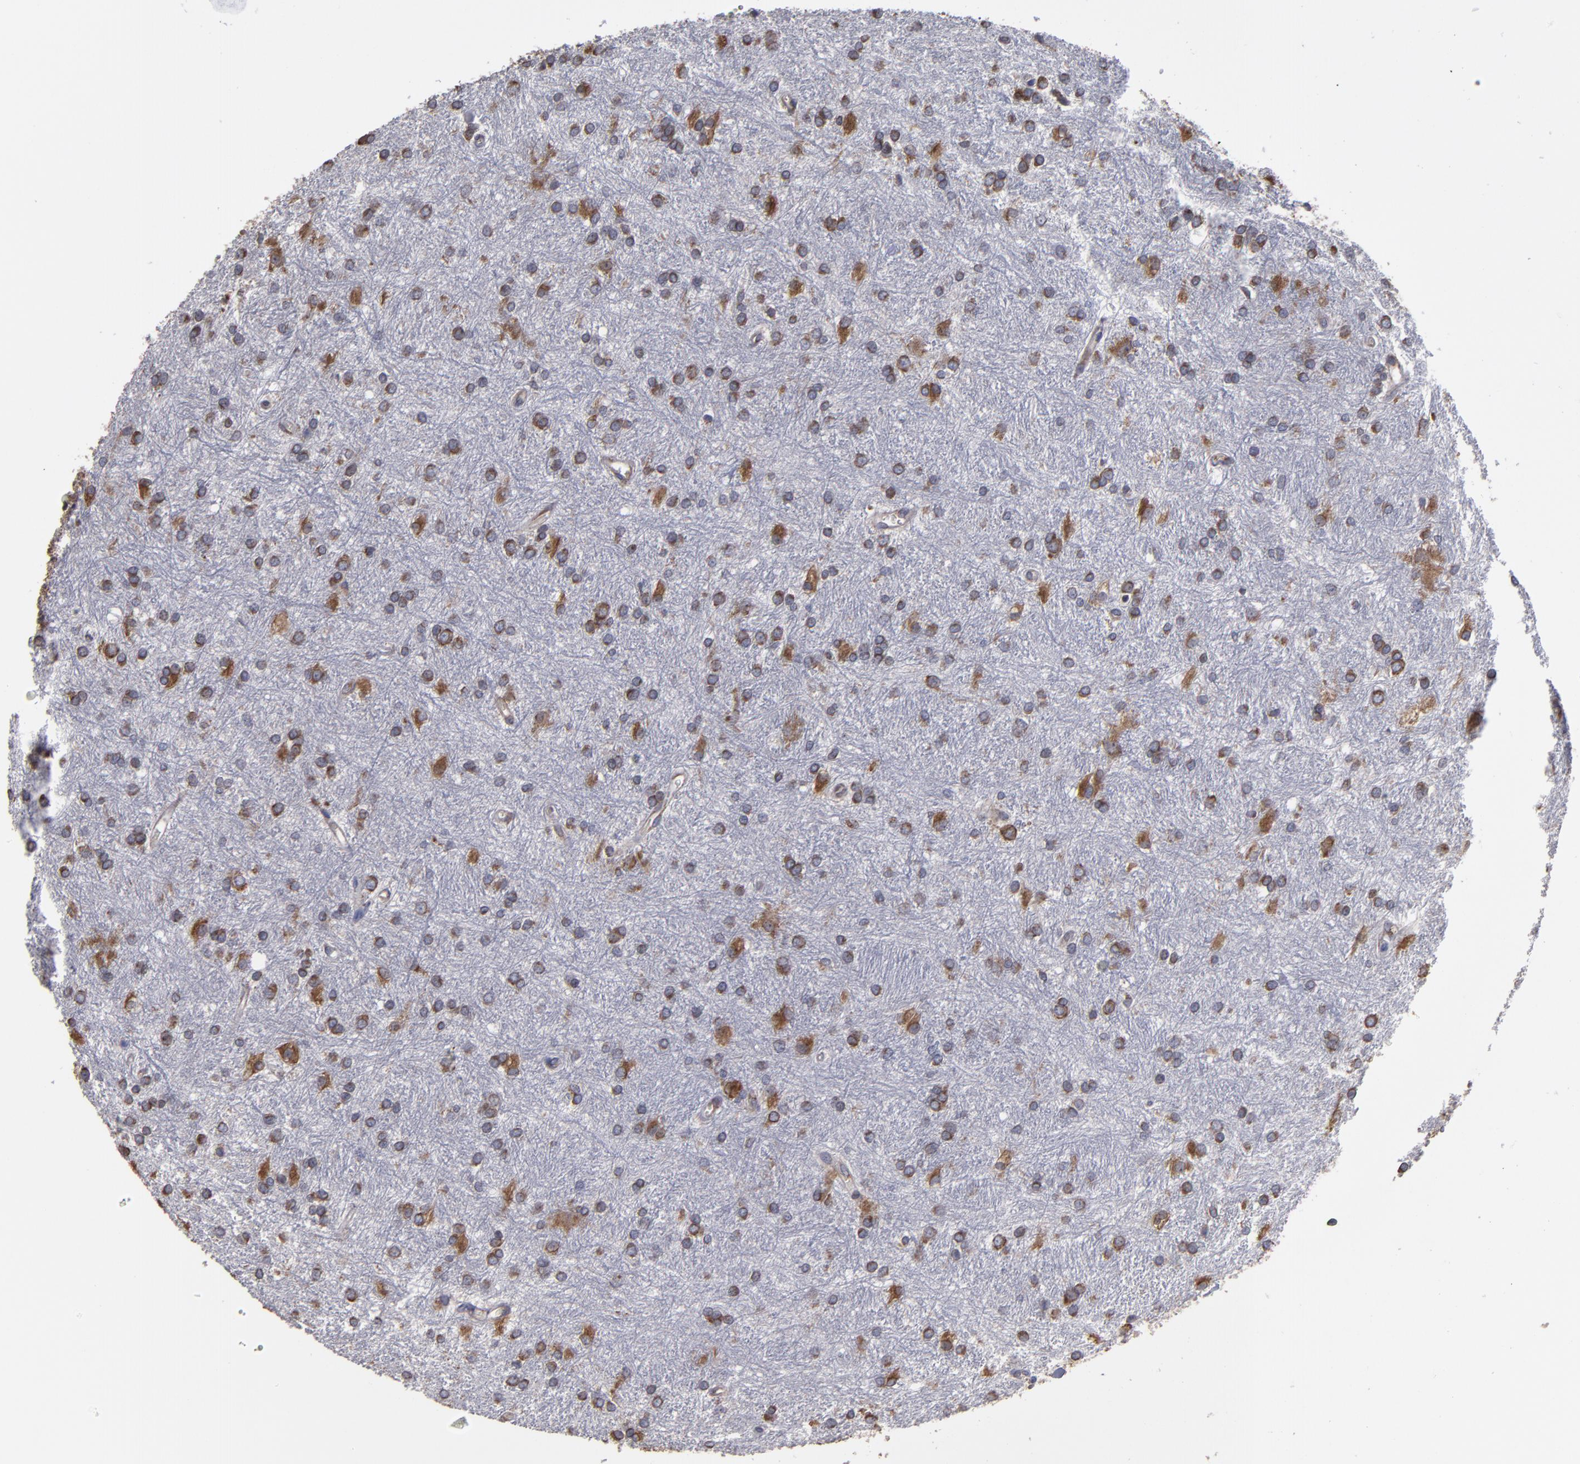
{"staining": {"intensity": "moderate", "quantity": "25%-75%", "location": "cytoplasmic/membranous"}, "tissue": "glioma", "cell_type": "Tumor cells", "image_type": "cancer", "snomed": [{"axis": "morphology", "description": "Glioma, malignant, High grade"}, {"axis": "topography", "description": "Brain"}], "caption": "The immunohistochemical stain highlights moderate cytoplasmic/membranous staining in tumor cells of glioma tissue.", "gene": "SND1", "patient": {"sex": "female", "age": 50}}